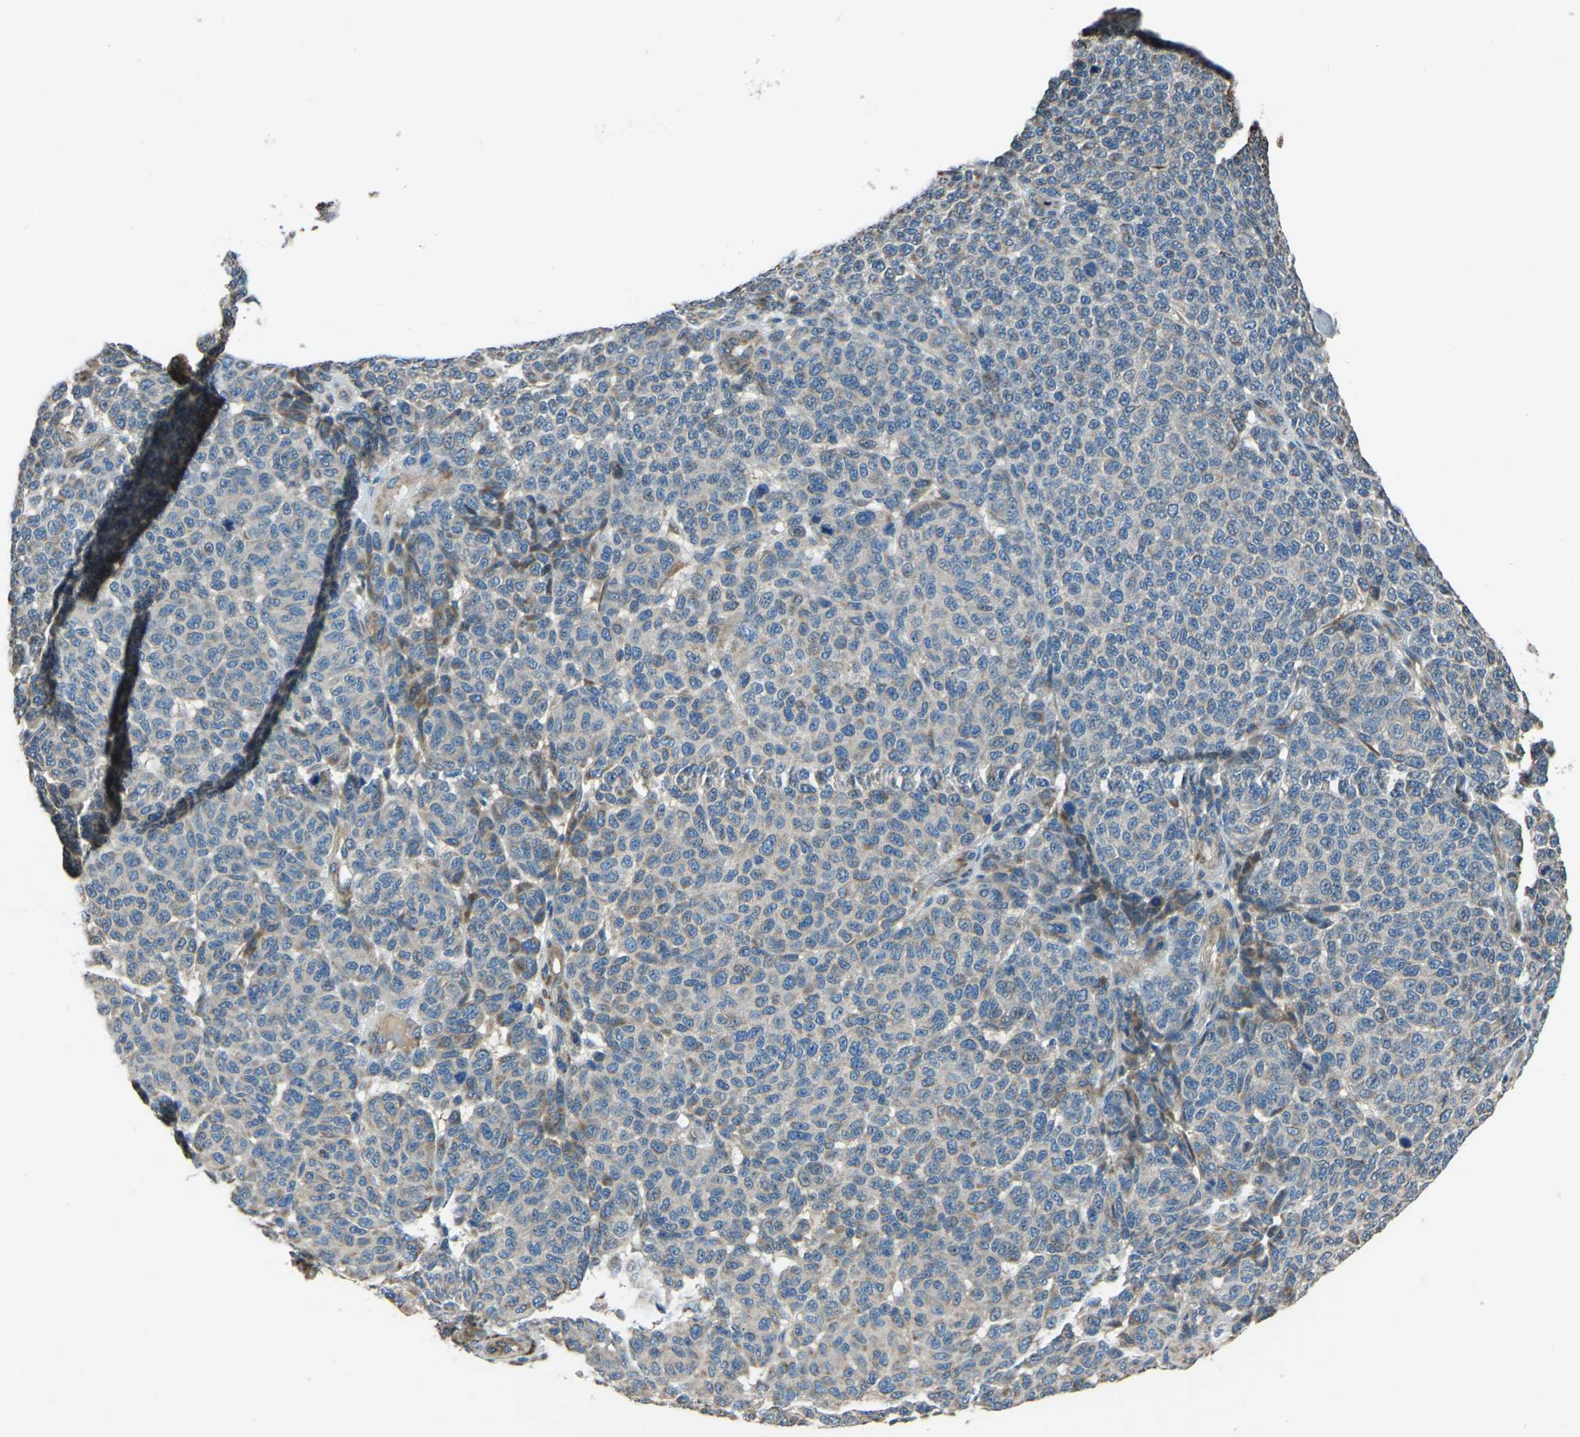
{"staining": {"intensity": "negative", "quantity": "none", "location": "none"}, "tissue": "melanoma", "cell_type": "Tumor cells", "image_type": "cancer", "snomed": [{"axis": "morphology", "description": "Malignant melanoma, NOS"}, {"axis": "topography", "description": "Skin"}], "caption": "Tumor cells show no significant protein expression in melanoma.", "gene": "COL3A1", "patient": {"sex": "male", "age": 59}}